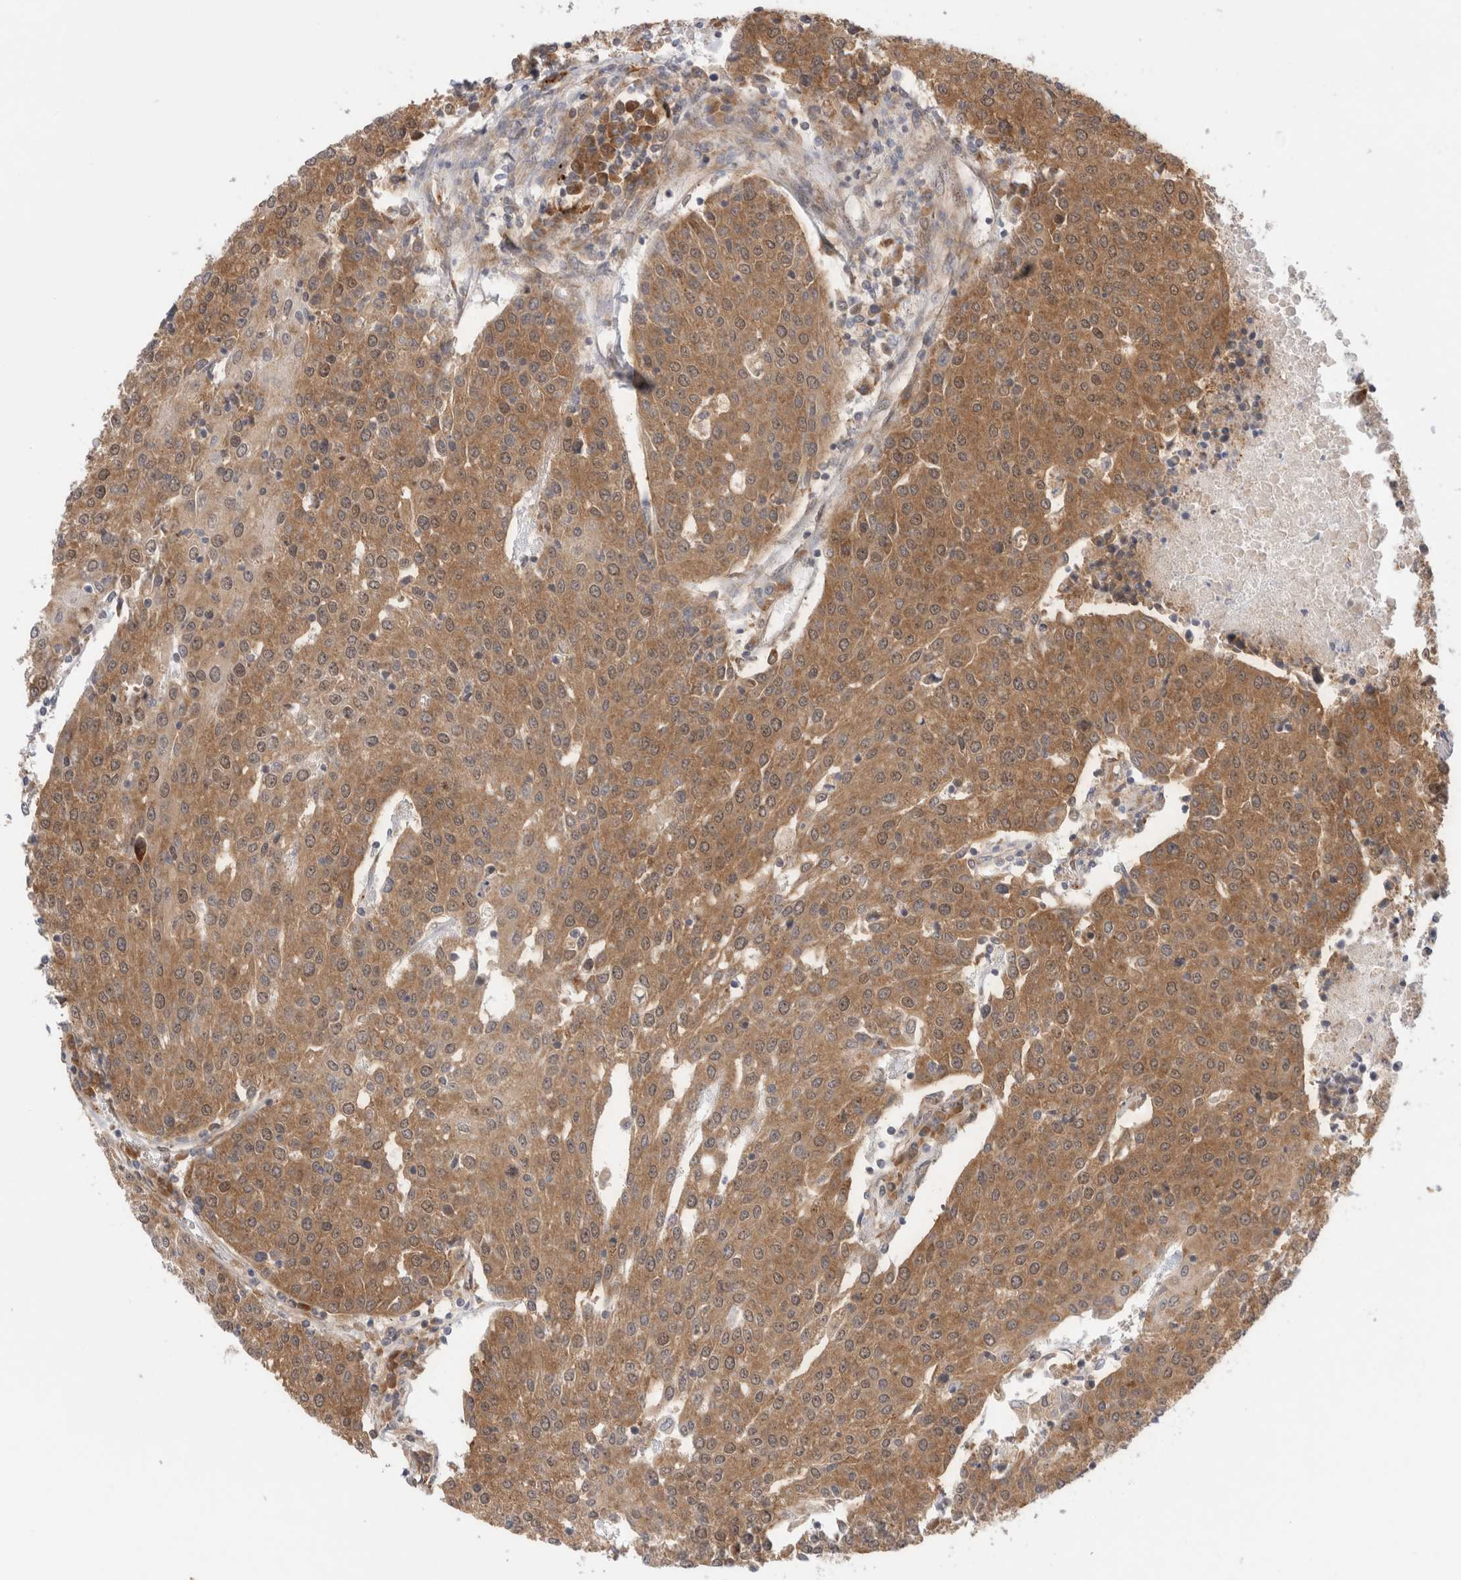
{"staining": {"intensity": "moderate", "quantity": ">75%", "location": "cytoplasmic/membranous"}, "tissue": "urothelial cancer", "cell_type": "Tumor cells", "image_type": "cancer", "snomed": [{"axis": "morphology", "description": "Urothelial carcinoma, High grade"}, {"axis": "topography", "description": "Urinary bladder"}], "caption": "This histopathology image exhibits high-grade urothelial carcinoma stained with IHC to label a protein in brown. The cytoplasmic/membranous of tumor cells show moderate positivity for the protein. Nuclei are counter-stained blue.", "gene": "ACTL9", "patient": {"sex": "female", "age": 85}}